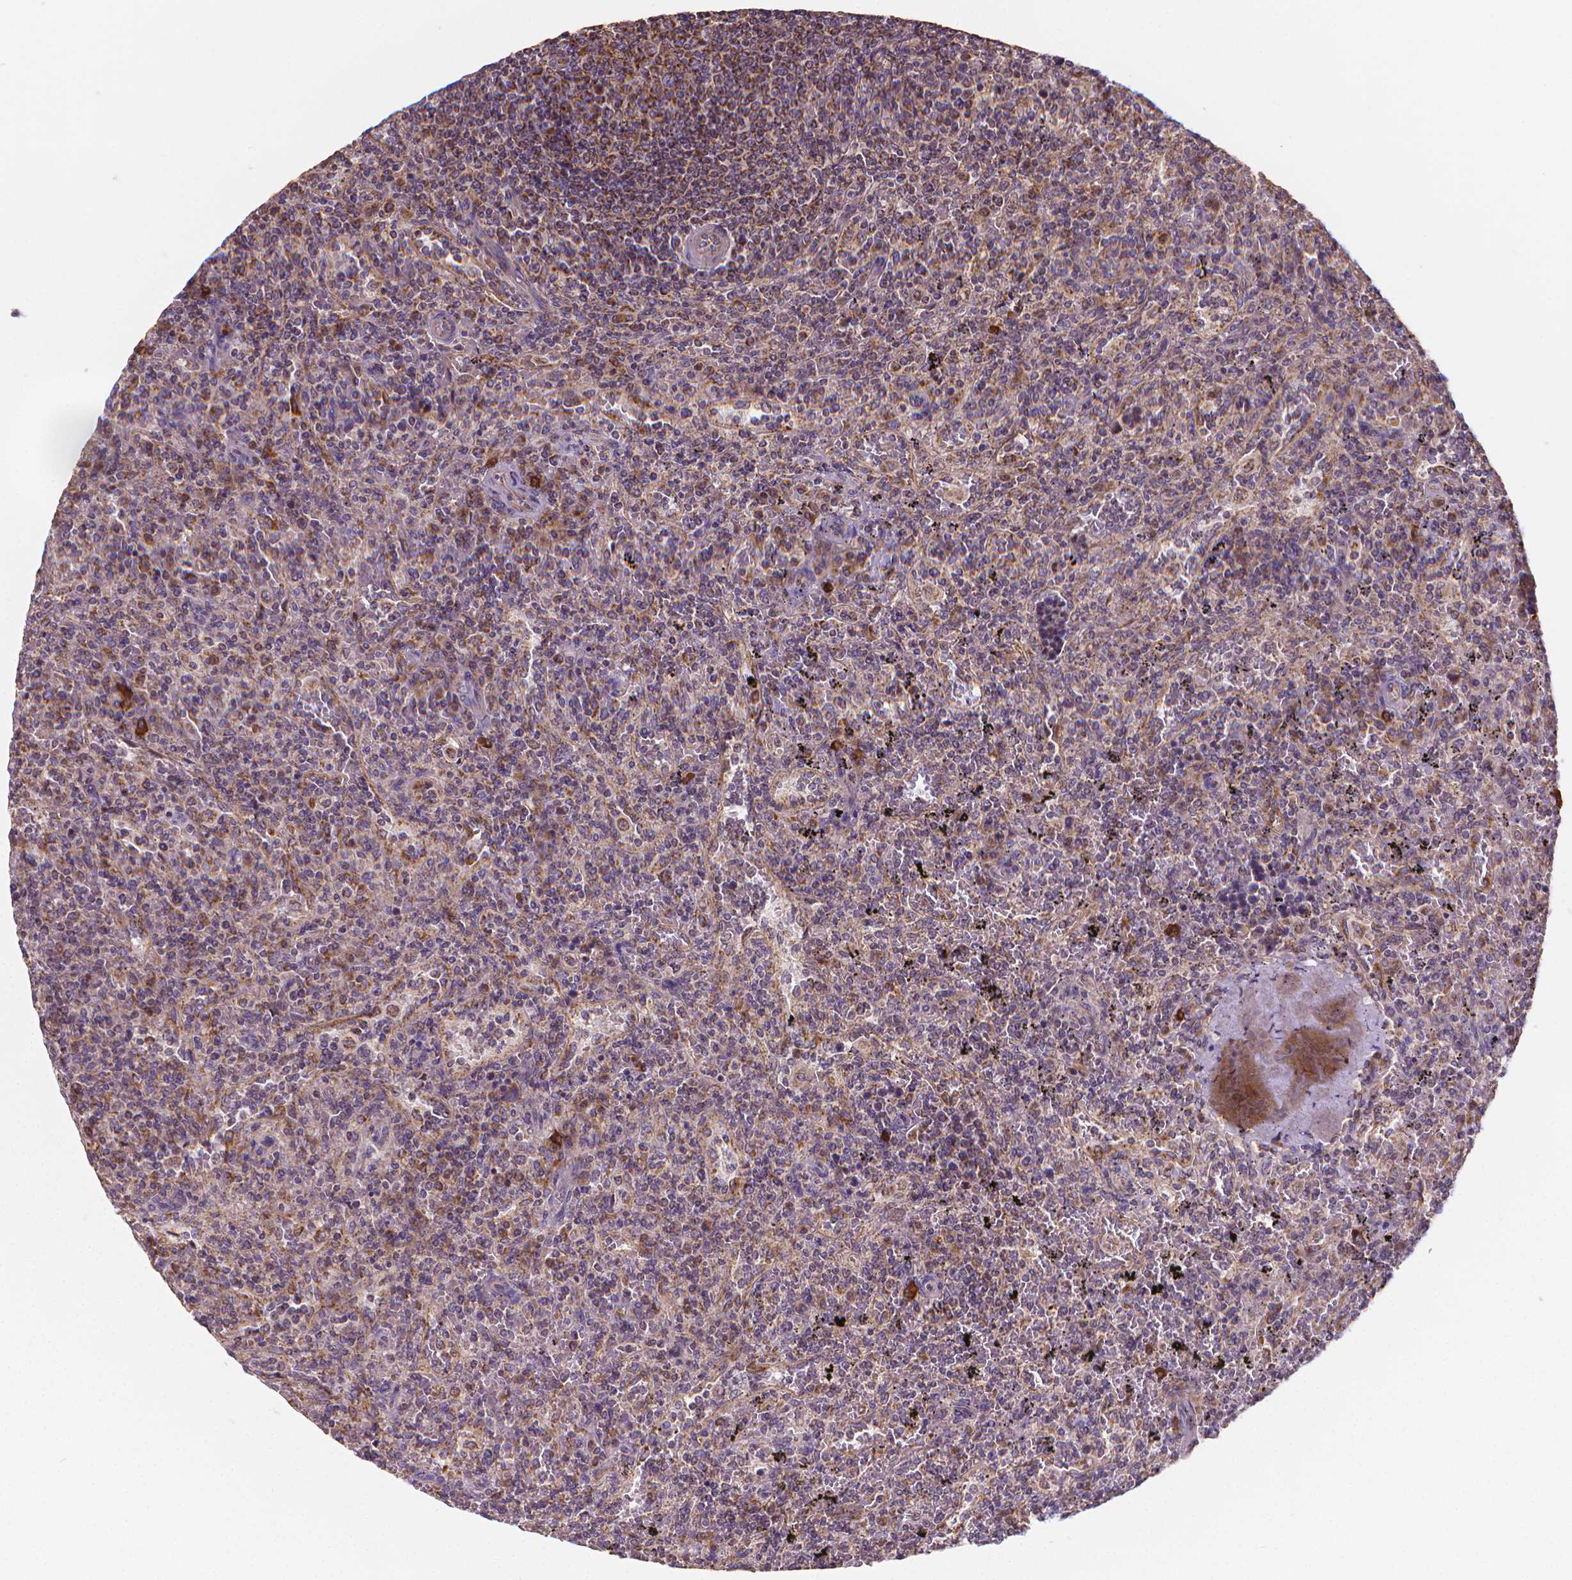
{"staining": {"intensity": "moderate", "quantity": "25%-75%", "location": "cytoplasmic/membranous"}, "tissue": "lymphoma", "cell_type": "Tumor cells", "image_type": "cancer", "snomed": [{"axis": "morphology", "description": "Malignant lymphoma, non-Hodgkin's type, Low grade"}, {"axis": "topography", "description": "Spleen"}], "caption": "High-magnification brightfield microscopy of lymphoma stained with DAB (3,3'-diaminobenzidine) (brown) and counterstained with hematoxylin (blue). tumor cells exhibit moderate cytoplasmic/membranous expression is seen in about25%-75% of cells.", "gene": "SNCAIP", "patient": {"sex": "male", "age": 62}}